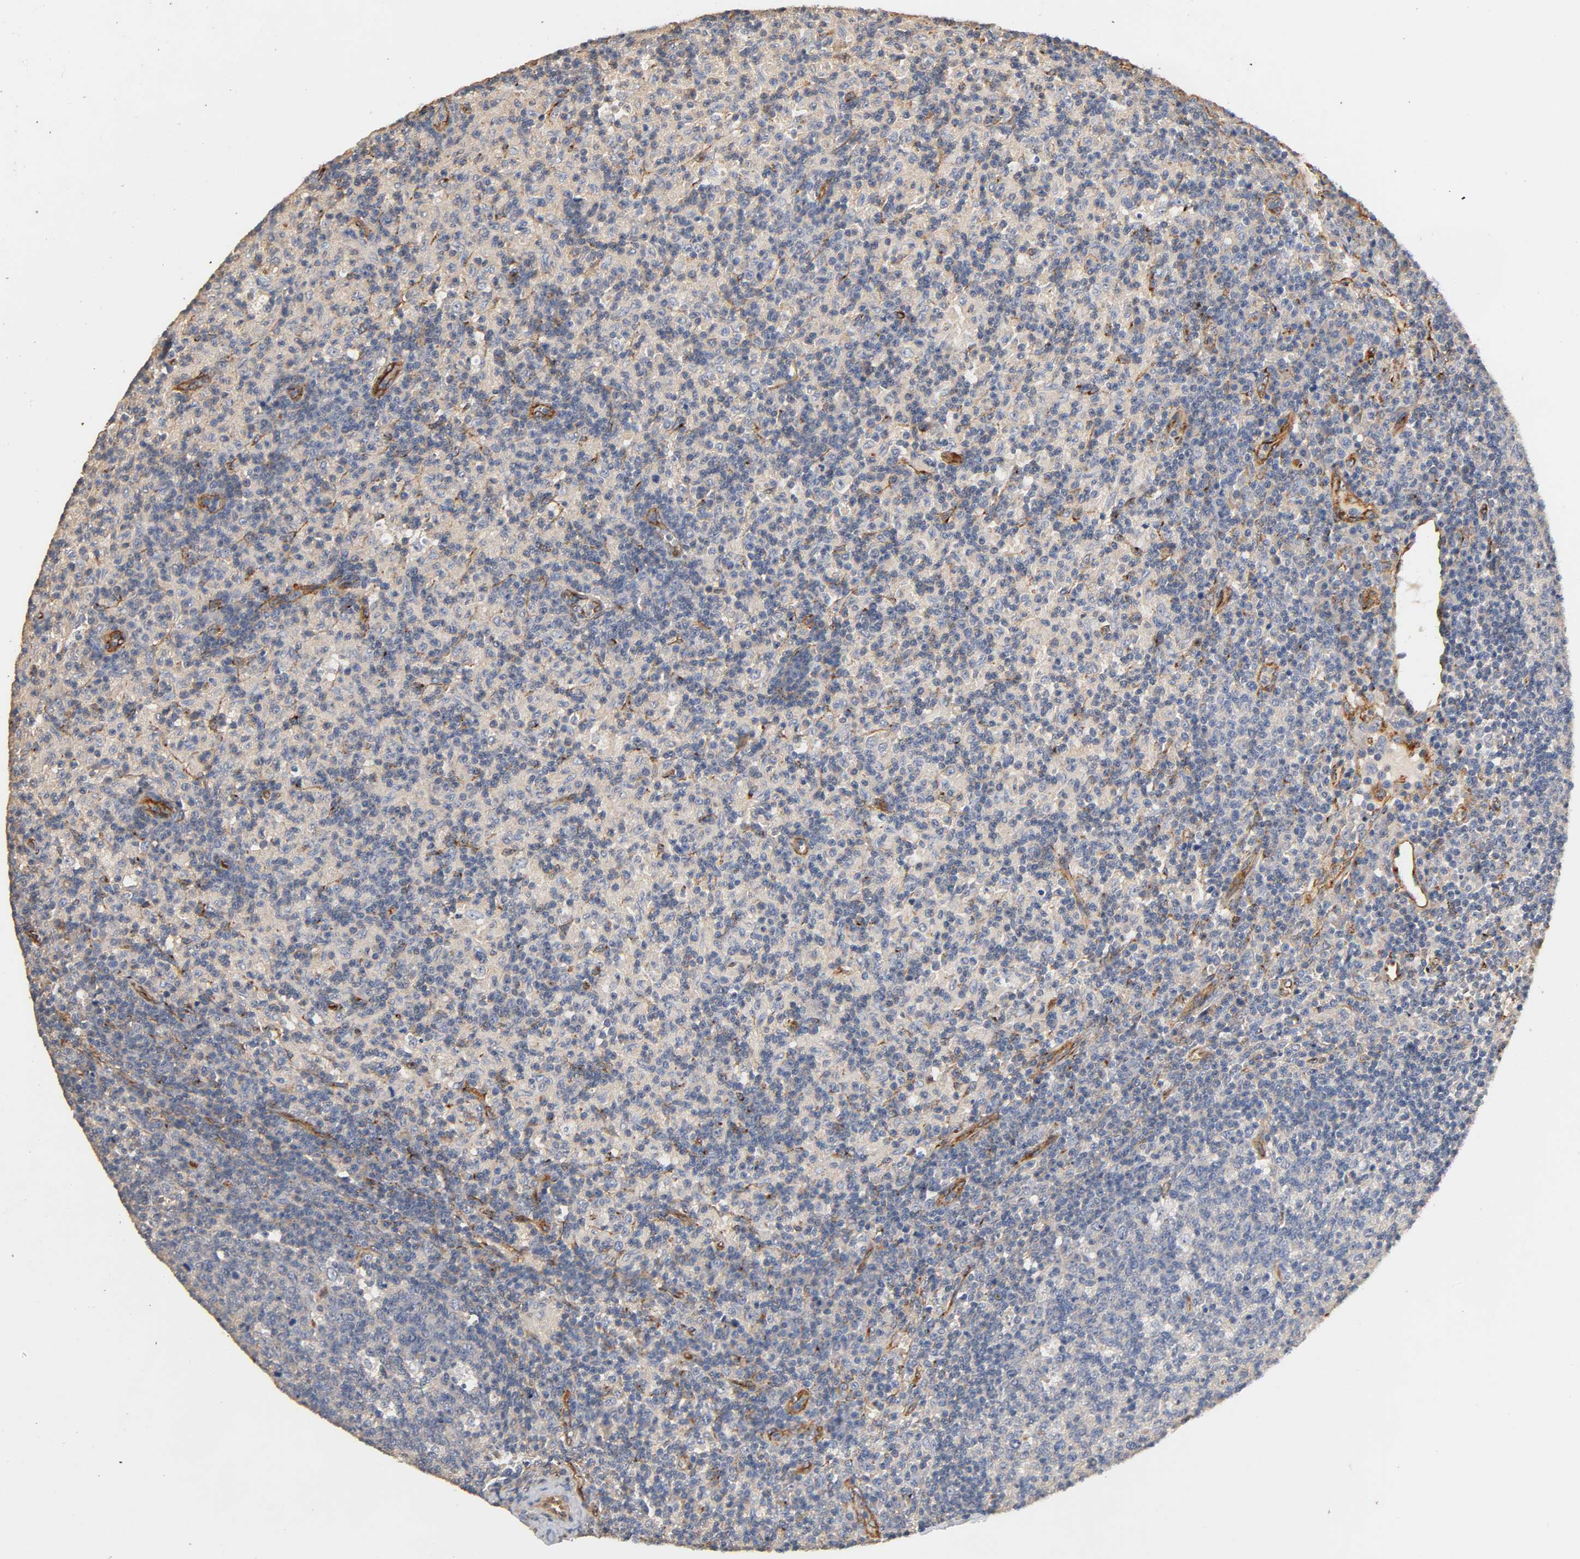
{"staining": {"intensity": "negative", "quantity": "none", "location": "none"}, "tissue": "lymph node", "cell_type": "Germinal center cells", "image_type": "normal", "snomed": [{"axis": "morphology", "description": "Normal tissue, NOS"}, {"axis": "morphology", "description": "Inflammation, NOS"}, {"axis": "topography", "description": "Lymph node"}], "caption": "The immunohistochemistry image has no significant positivity in germinal center cells of lymph node. (Immunohistochemistry (ihc), brightfield microscopy, high magnification).", "gene": "IFITM2", "patient": {"sex": "male", "age": 55}}